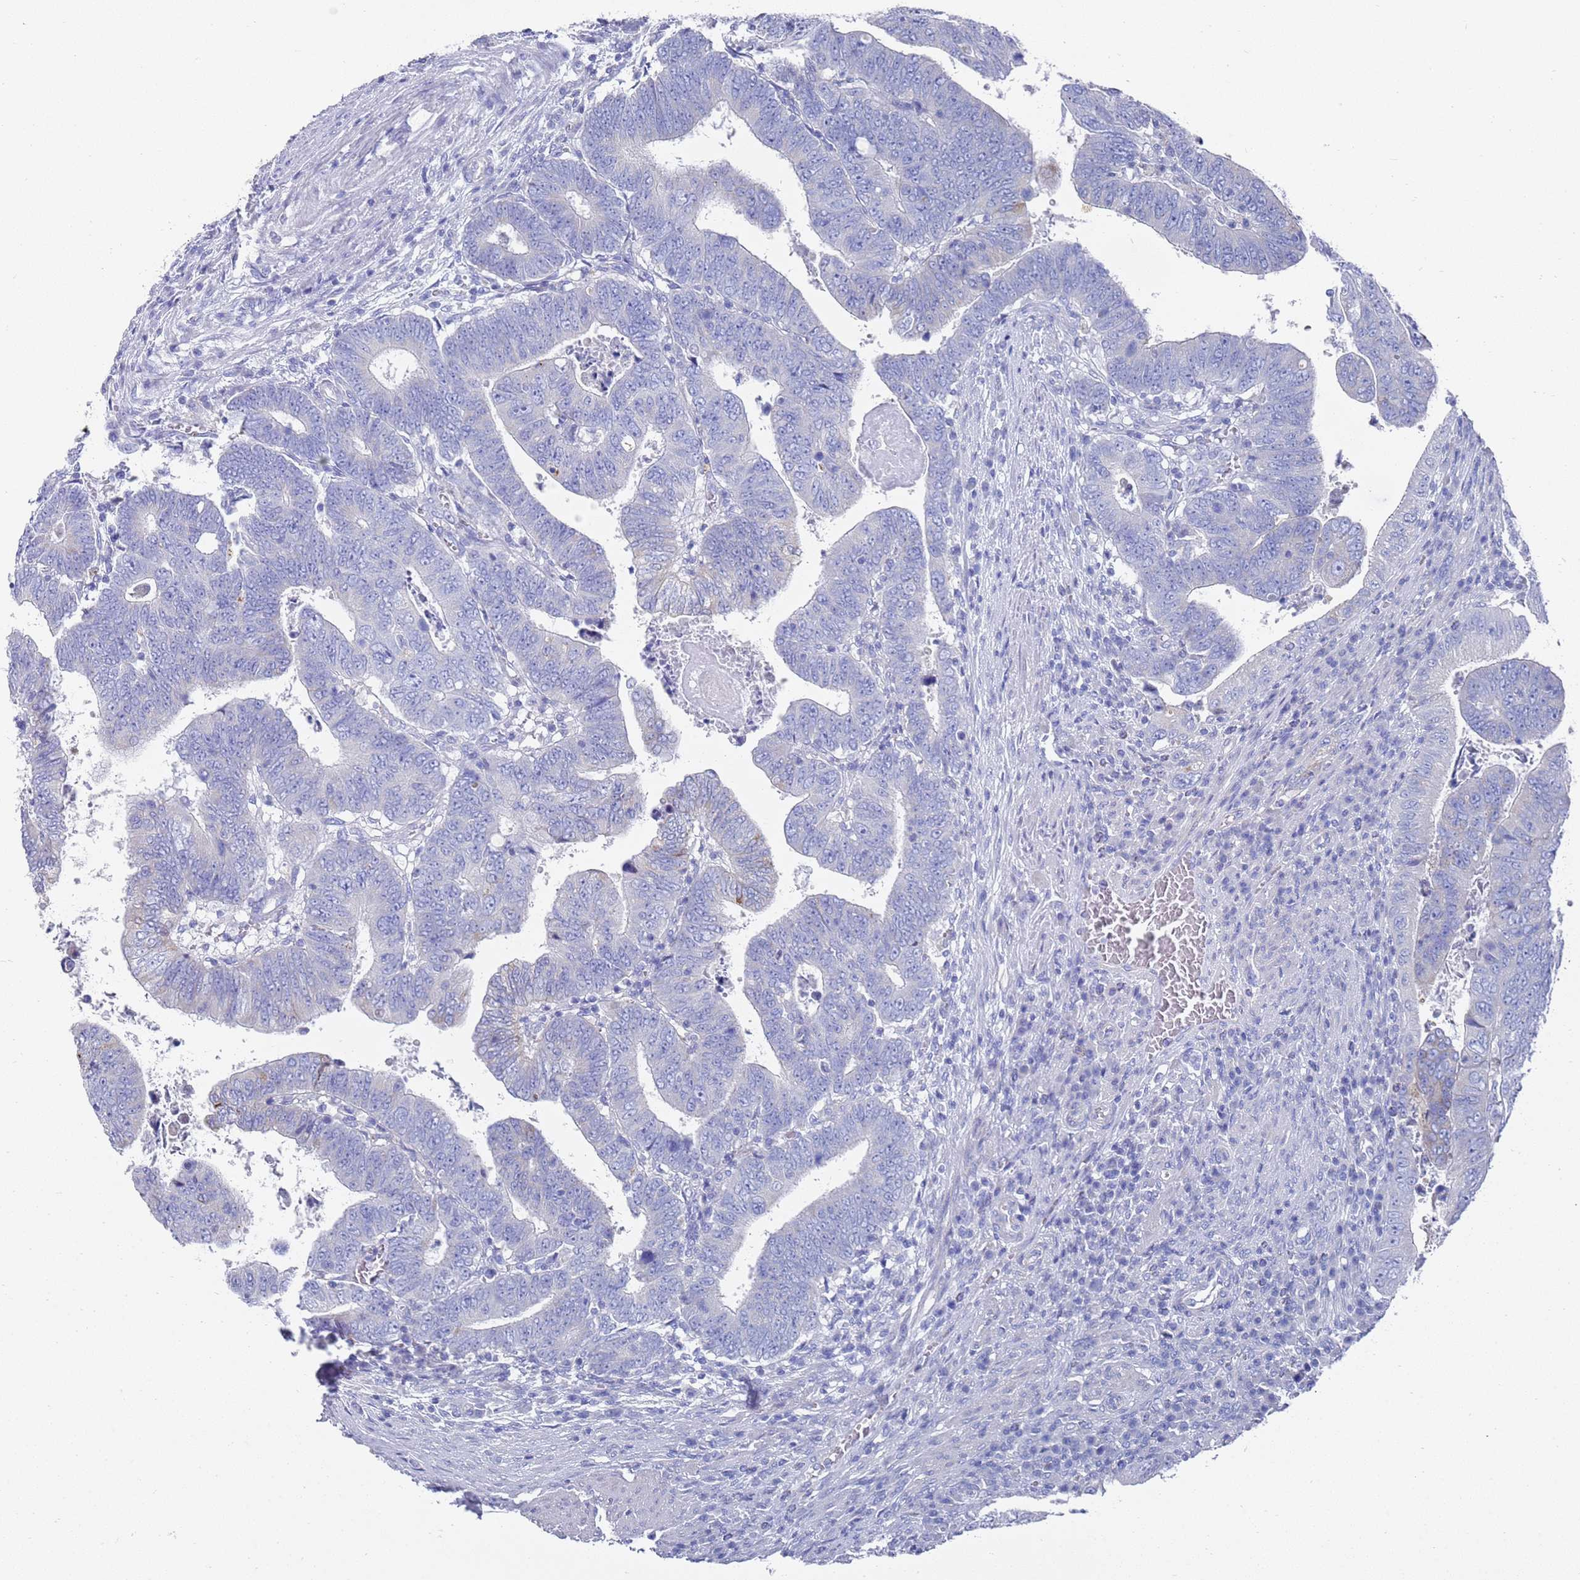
{"staining": {"intensity": "negative", "quantity": "none", "location": "none"}, "tissue": "colorectal cancer", "cell_type": "Tumor cells", "image_type": "cancer", "snomed": [{"axis": "morphology", "description": "Normal tissue, NOS"}, {"axis": "morphology", "description": "Adenocarcinoma, NOS"}, {"axis": "topography", "description": "Rectum"}], "caption": "A high-resolution photomicrograph shows IHC staining of colorectal adenocarcinoma, which shows no significant positivity in tumor cells.", "gene": "SCAPER", "patient": {"sex": "female", "age": 65}}